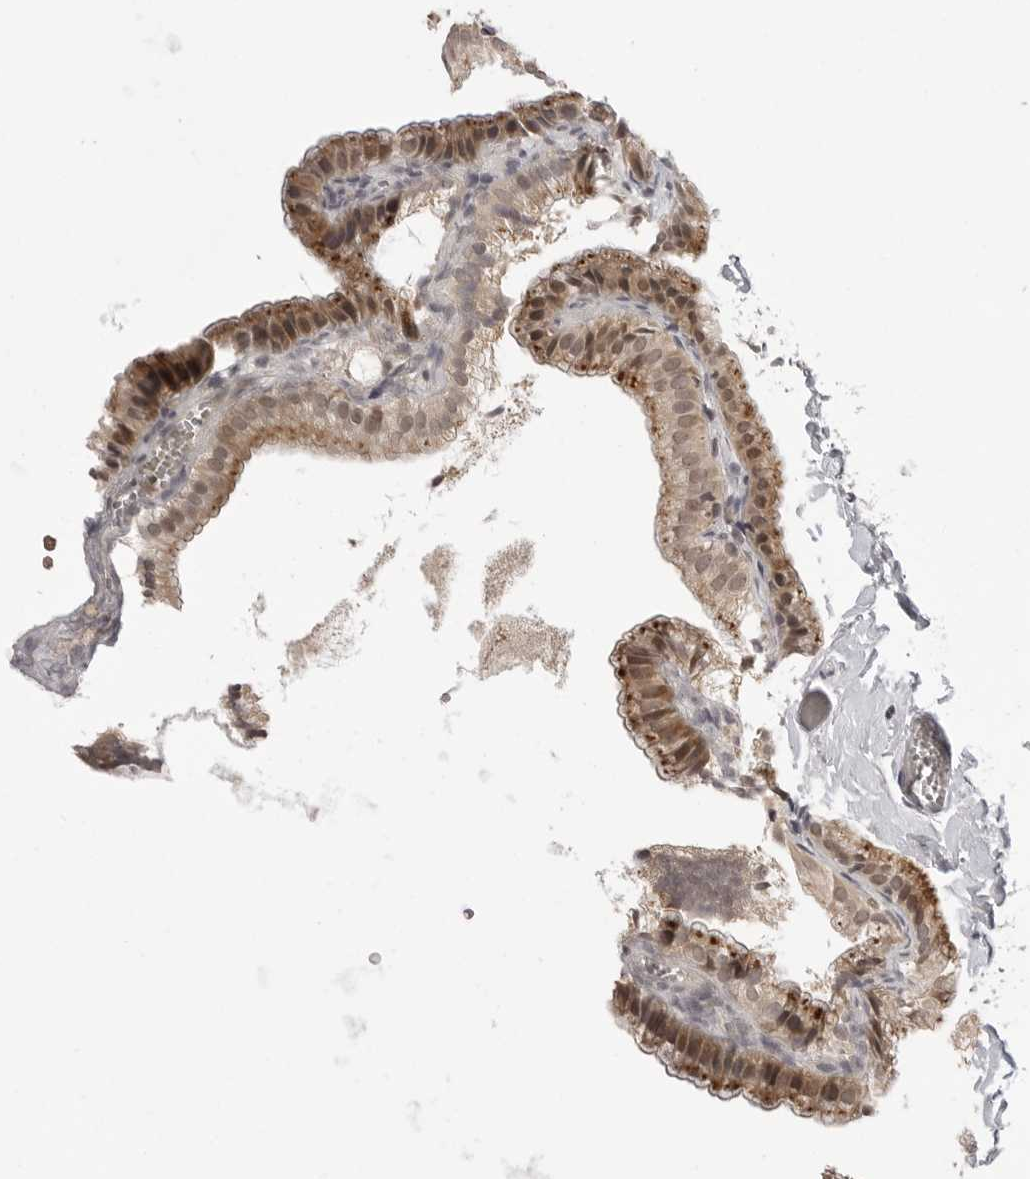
{"staining": {"intensity": "moderate", "quantity": ">75%", "location": "cytoplasmic/membranous,nuclear"}, "tissue": "gallbladder", "cell_type": "Glandular cells", "image_type": "normal", "snomed": [{"axis": "morphology", "description": "Normal tissue, NOS"}, {"axis": "topography", "description": "Gallbladder"}], "caption": "The micrograph shows staining of benign gallbladder, revealing moderate cytoplasmic/membranous,nuclear protein staining (brown color) within glandular cells.", "gene": "PEG3", "patient": {"sex": "male", "age": 38}}